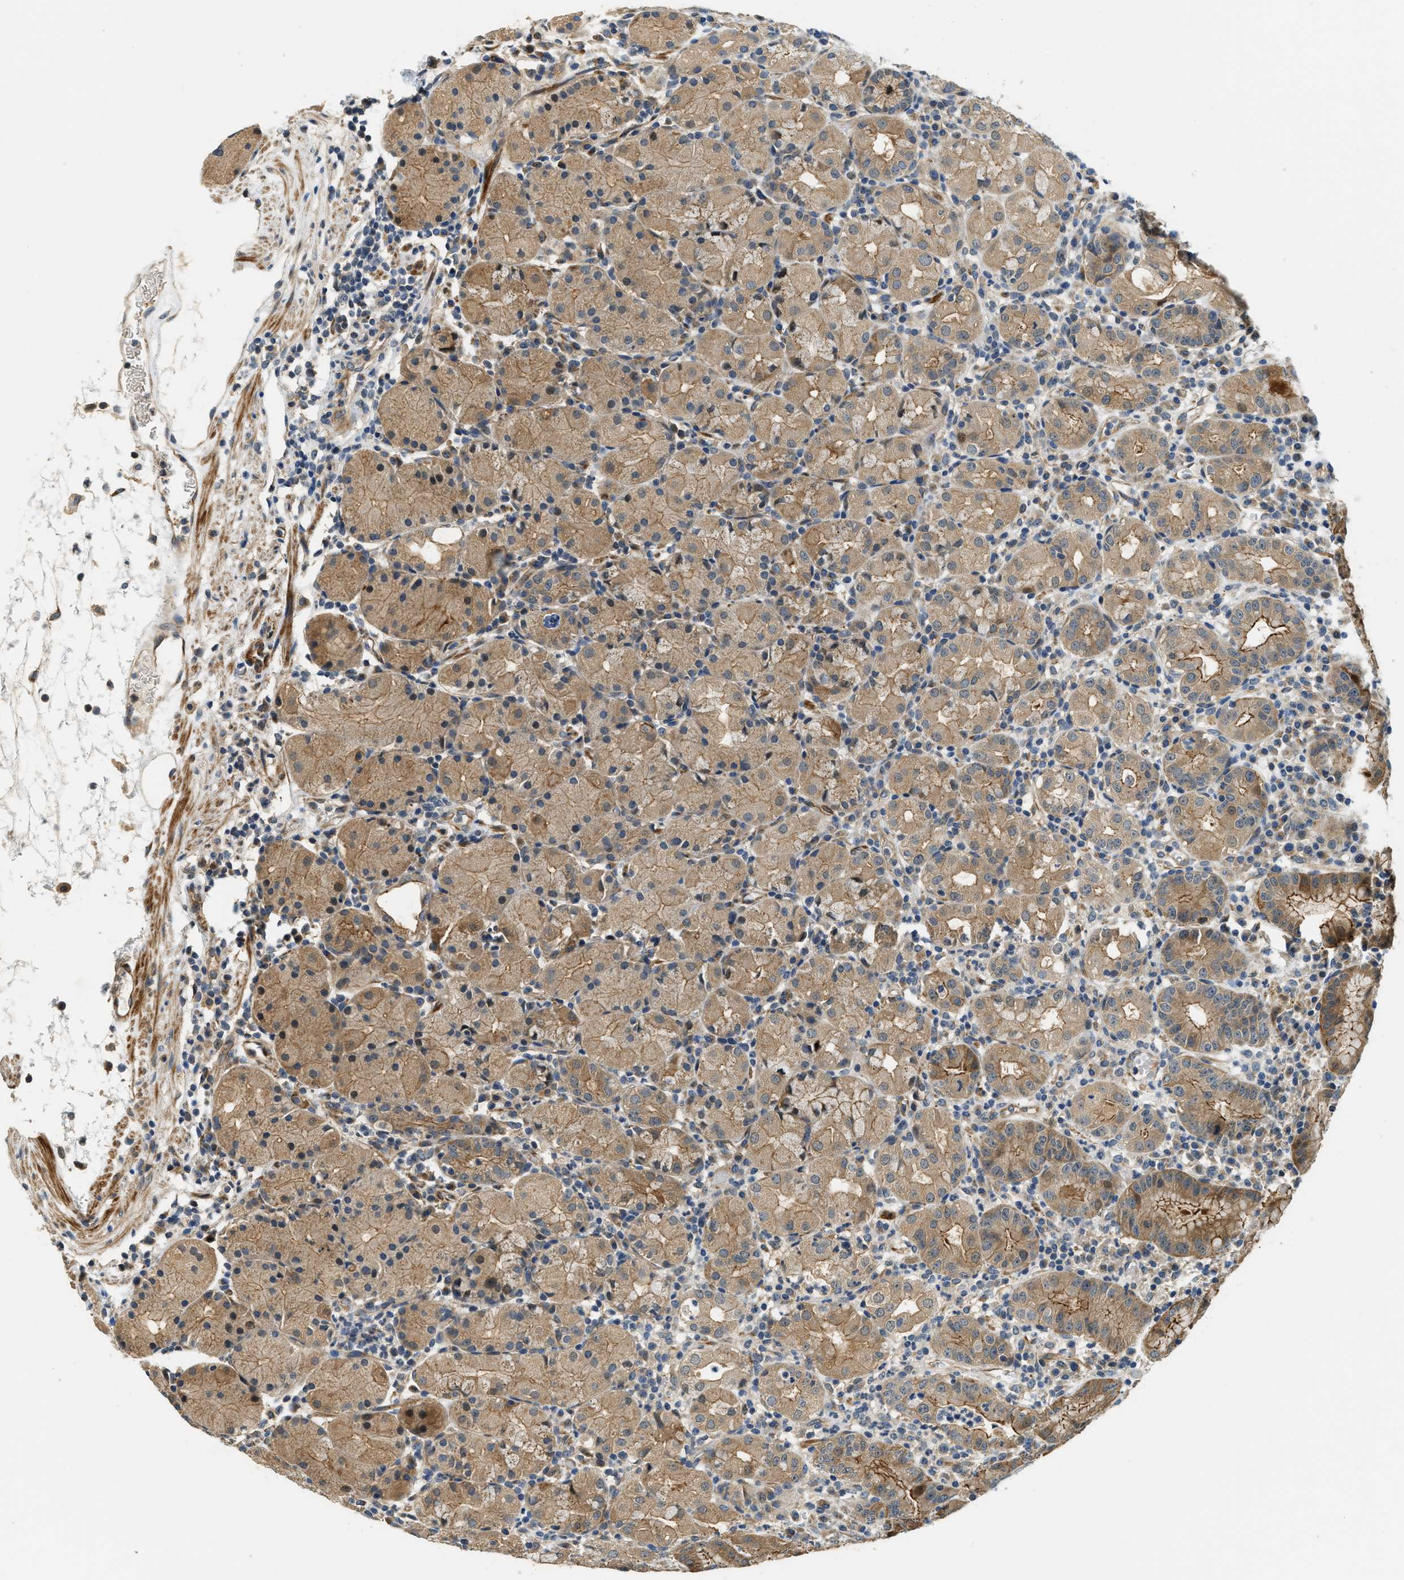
{"staining": {"intensity": "moderate", "quantity": ">75%", "location": "cytoplasmic/membranous"}, "tissue": "stomach", "cell_type": "Glandular cells", "image_type": "normal", "snomed": [{"axis": "morphology", "description": "Normal tissue, NOS"}, {"axis": "topography", "description": "Stomach"}, {"axis": "topography", "description": "Stomach, lower"}], "caption": "This histopathology image reveals immunohistochemistry (IHC) staining of normal human stomach, with medium moderate cytoplasmic/membranous expression in about >75% of glandular cells.", "gene": "ALOX12", "patient": {"sex": "female", "age": 75}}